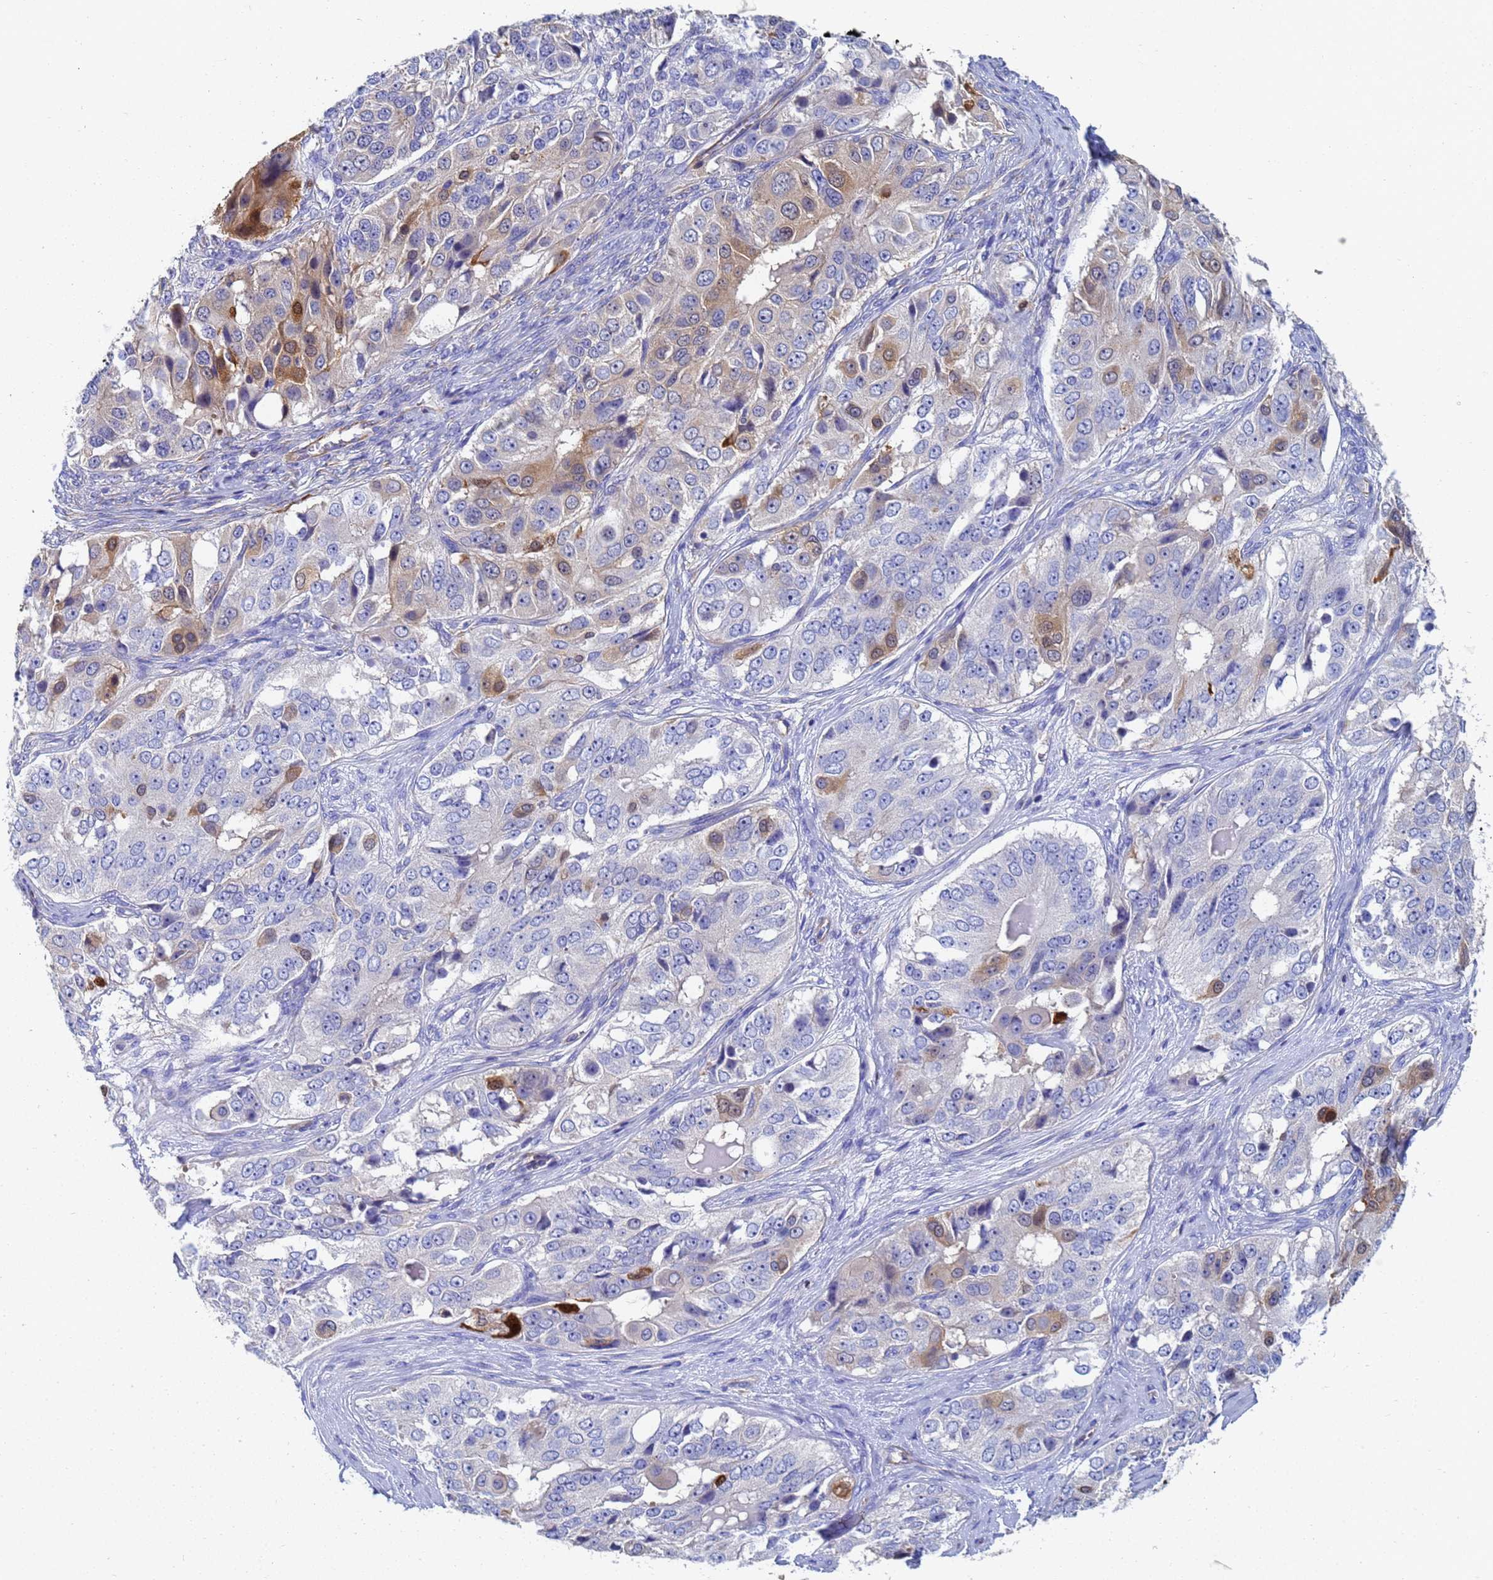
{"staining": {"intensity": "moderate", "quantity": "<25%", "location": "cytoplasmic/membranous"}, "tissue": "ovarian cancer", "cell_type": "Tumor cells", "image_type": "cancer", "snomed": [{"axis": "morphology", "description": "Carcinoma, endometroid"}, {"axis": "topography", "description": "Ovary"}], "caption": "Immunohistochemistry (DAB) staining of human ovarian endometroid carcinoma displays moderate cytoplasmic/membranous protein expression in about <25% of tumor cells.", "gene": "GCHFR", "patient": {"sex": "female", "age": 51}}